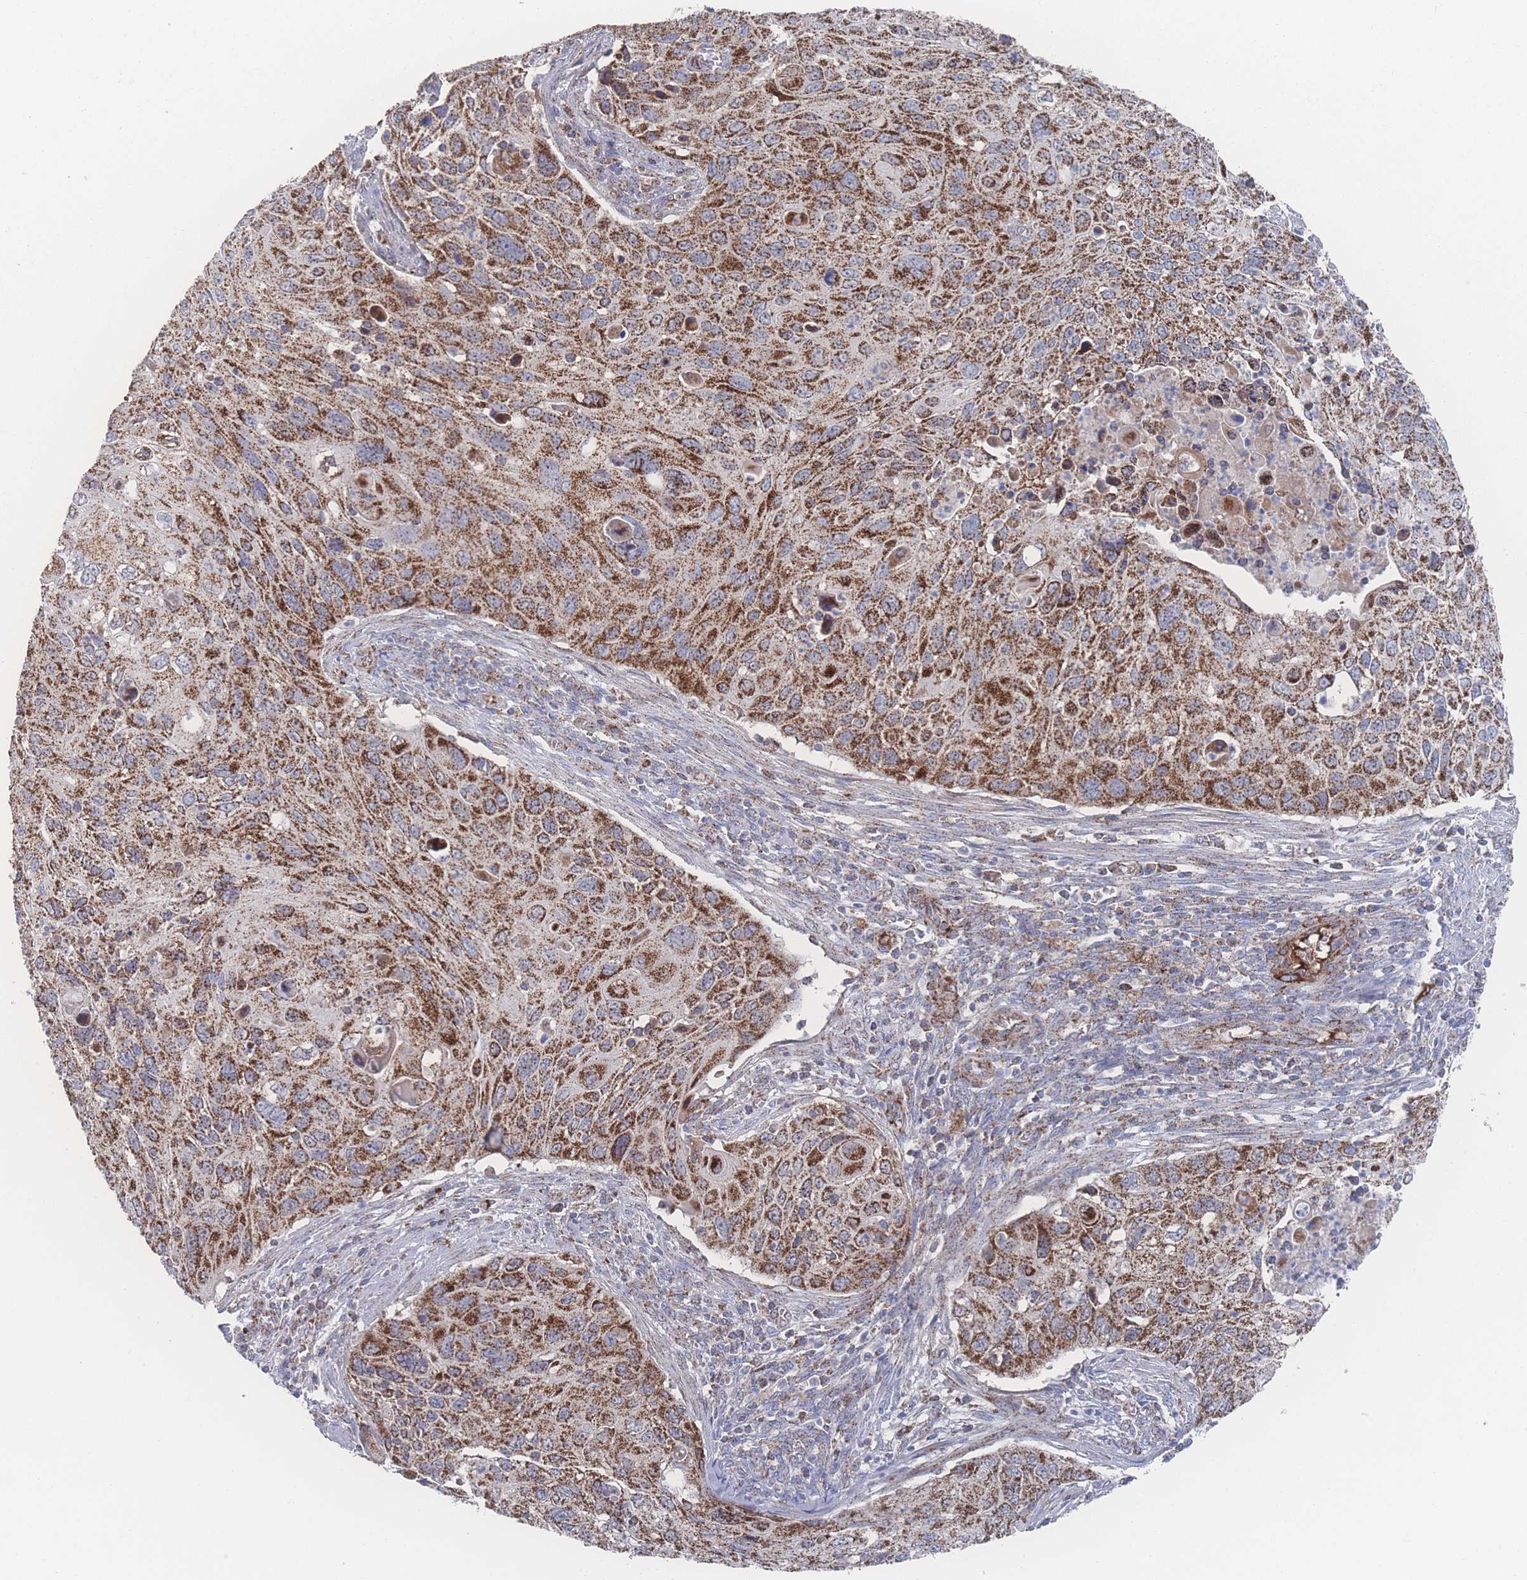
{"staining": {"intensity": "strong", "quantity": ">75%", "location": "cytoplasmic/membranous"}, "tissue": "cervical cancer", "cell_type": "Tumor cells", "image_type": "cancer", "snomed": [{"axis": "morphology", "description": "Squamous cell carcinoma, NOS"}, {"axis": "topography", "description": "Cervix"}], "caption": "Immunohistochemistry (DAB (3,3'-diaminobenzidine)) staining of human squamous cell carcinoma (cervical) displays strong cytoplasmic/membranous protein expression in about >75% of tumor cells.", "gene": "PEX14", "patient": {"sex": "female", "age": 70}}